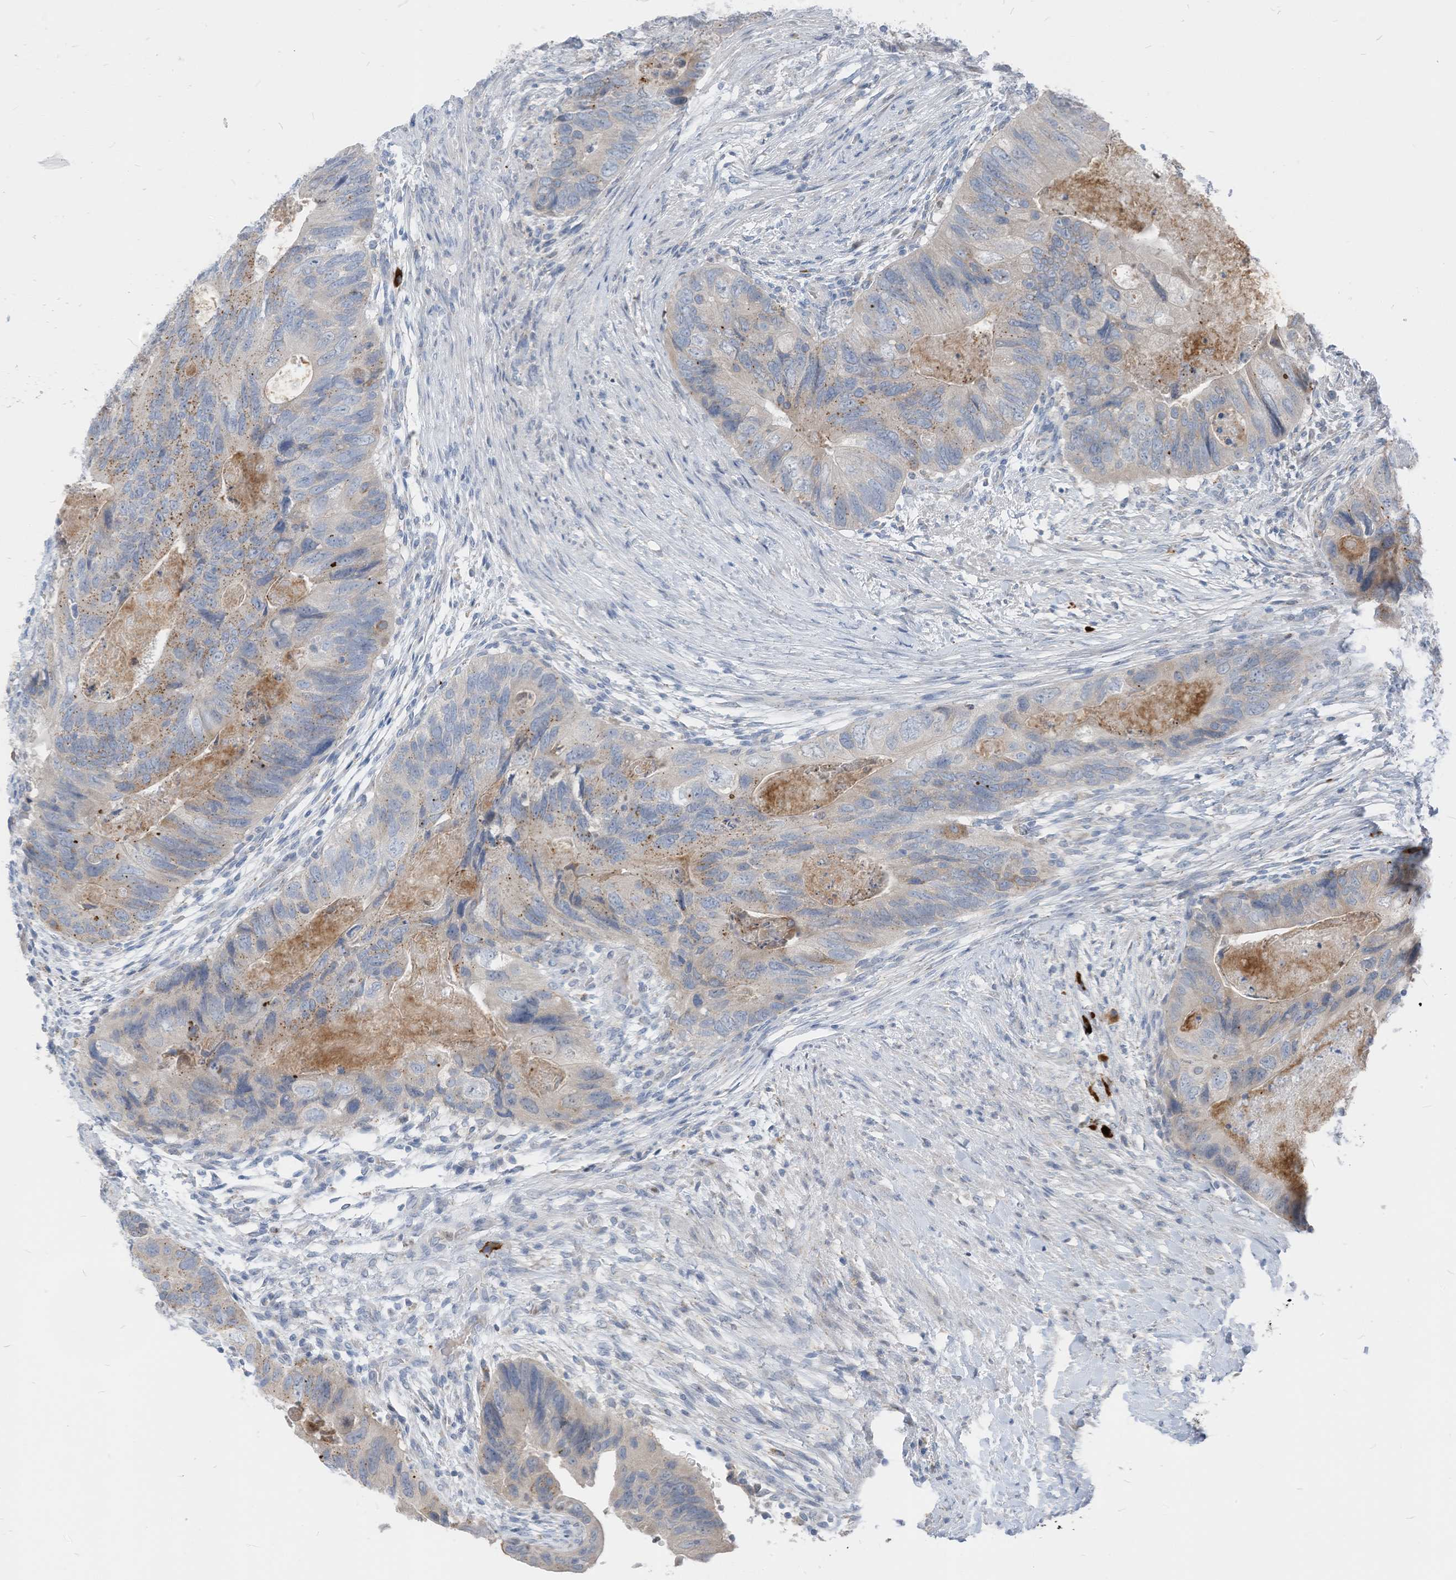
{"staining": {"intensity": "weak", "quantity": "<25%", "location": "cytoplasmic/membranous"}, "tissue": "colorectal cancer", "cell_type": "Tumor cells", "image_type": "cancer", "snomed": [{"axis": "morphology", "description": "Adenocarcinoma, NOS"}, {"axis": "topography", "description": "Rectum"}], "caption": "IHC photomicrograph of human colorectal cancer stained for a protein (brown), which shows no positivity in tumor cells. The staining is performed using DAB (3,3'-diaminobenzidine) brown chromogen with nuclei counter-stained in using hematoxylin.", "gene": "CHMP2B", "patient": {"sex": "male", "age": 63}}